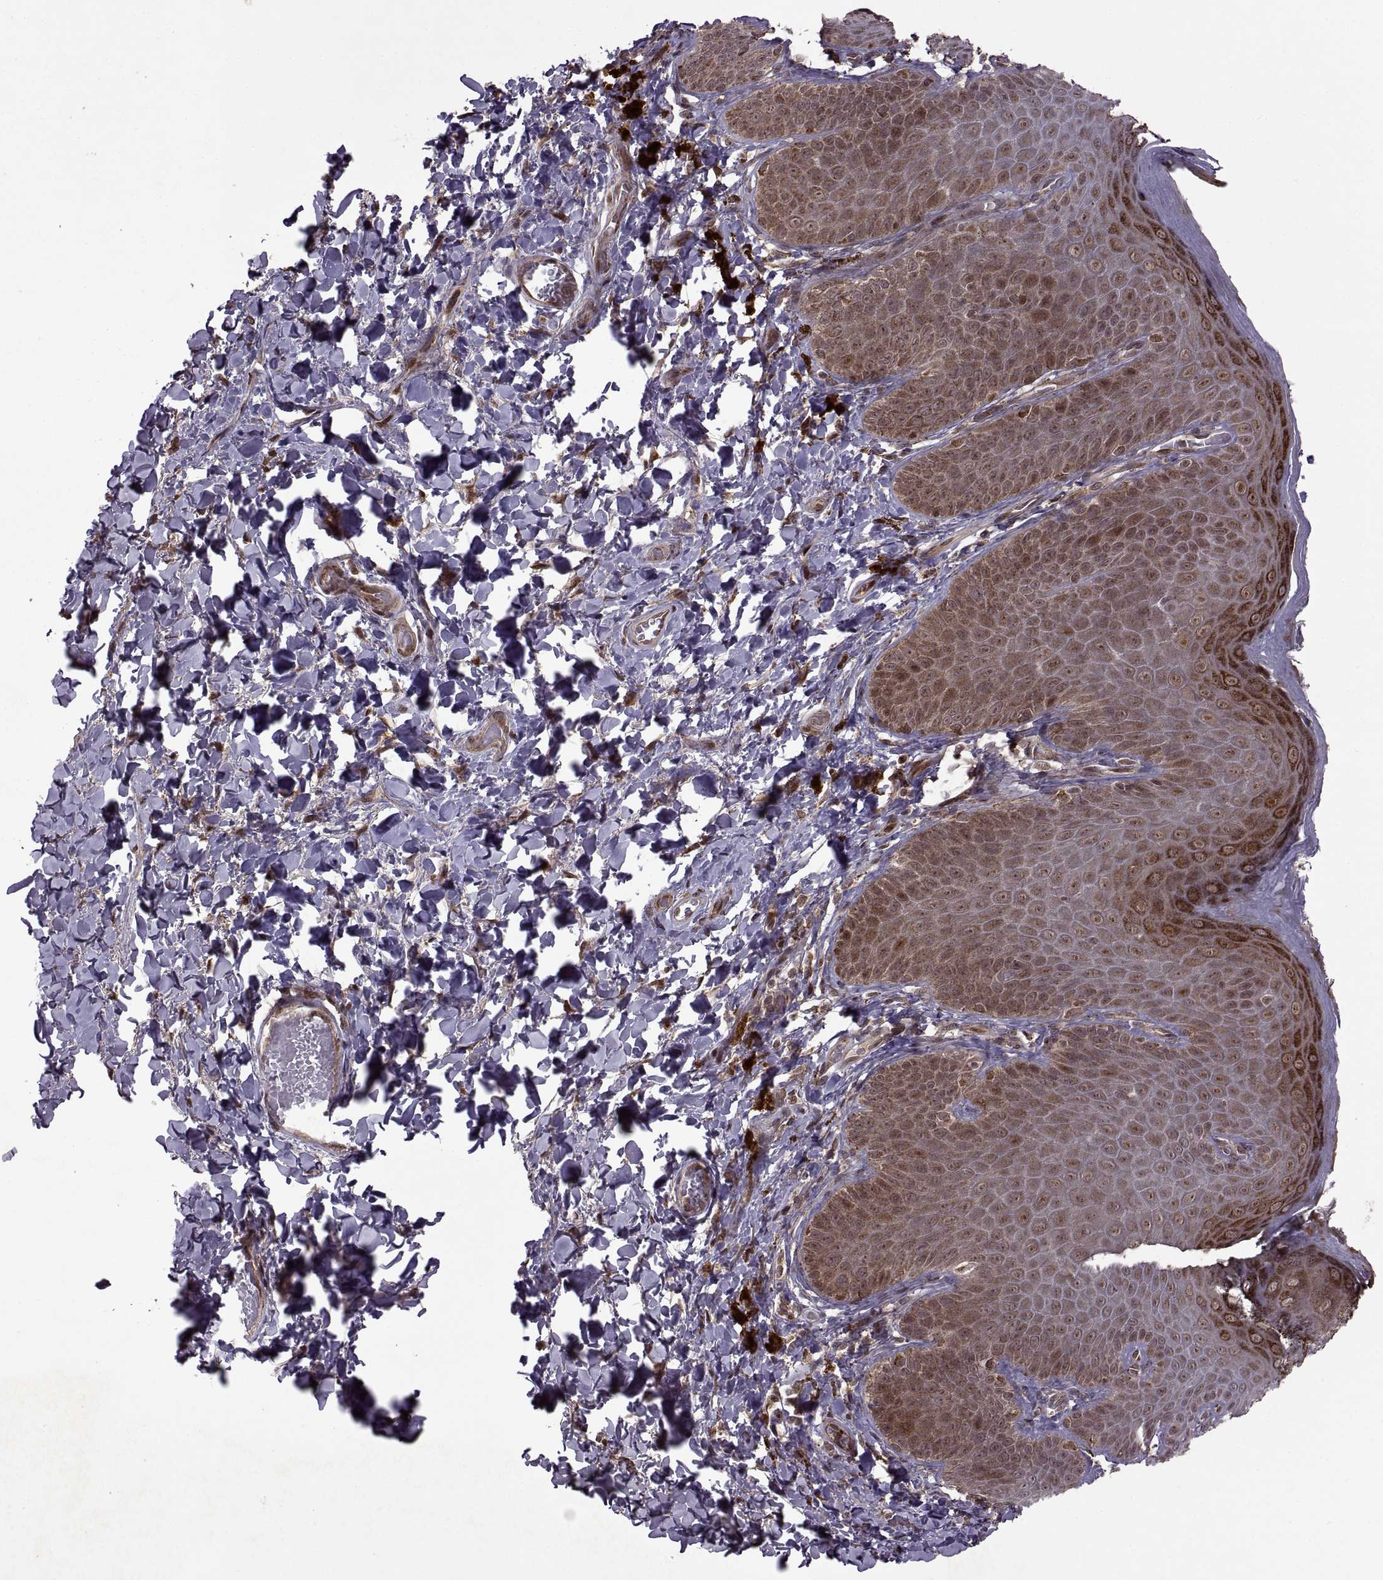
{"staining": {"intensity": "moderate", "quantity": ">75%", "location": "cytoplasmic/membranous,nuclear"}, "tissue": "skin", "cell_type": "Epidermal cells", "image_type": "normal", "snomed": [{"axis": "morphology", "description": "Normal tissue, NOS"}, {"axis": "topography", "description": "Anal"}], "caption": "This histopathology image reveals immunohistochemistry staining of unremarkable human skin, with medium moderate cytoplasmic/membranous,nuclear positivity in approximately >75% of epidermal cells.", "gene": "PTOV1", "patient": {"sex": "male", "age": 53}}